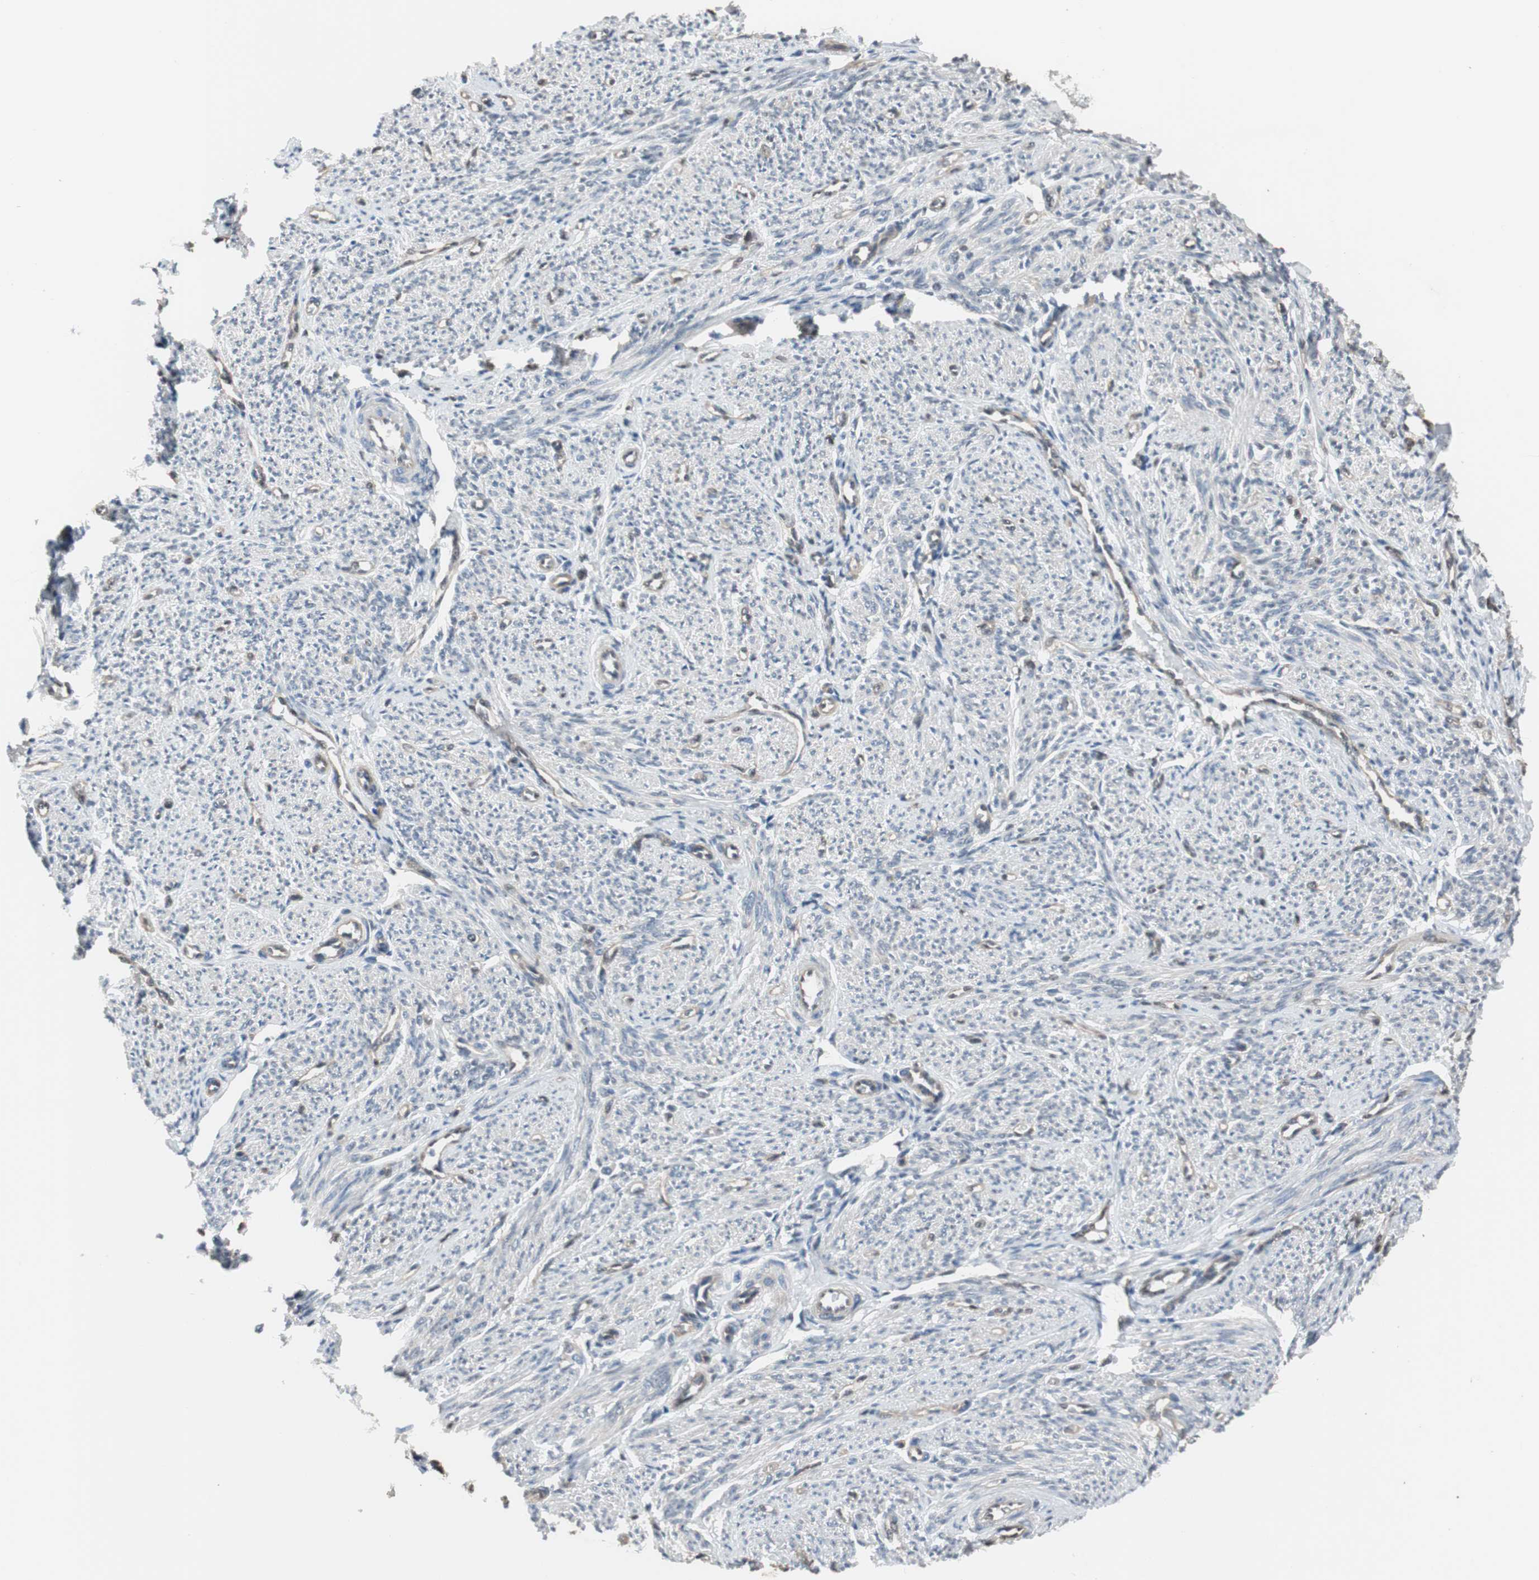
{"staining": {"intensity": "negative", "quantity": "none", "location": "none"}, "tissue": "smooth muscle", "cell_type": "Smooth muscle cells", "image_type": "normal", "snomed": [{"axis": "morphology", "description": "Normal tissue, NOS"}, {"axis": "topography", "description": "Smooth muscle"}], "caption": "Benign smooth muscle was stained to show a protein in brown. There is no significant staining in smooth muscle cells. Brightfield microscopy of immunohistochemistry stained with DAB (3,3'-diaminobenzidine) (brown) and hematoxylin (blue), captured at high magnification.", "gene": "PML", "patient": {"sex": "female", "age": 65}}